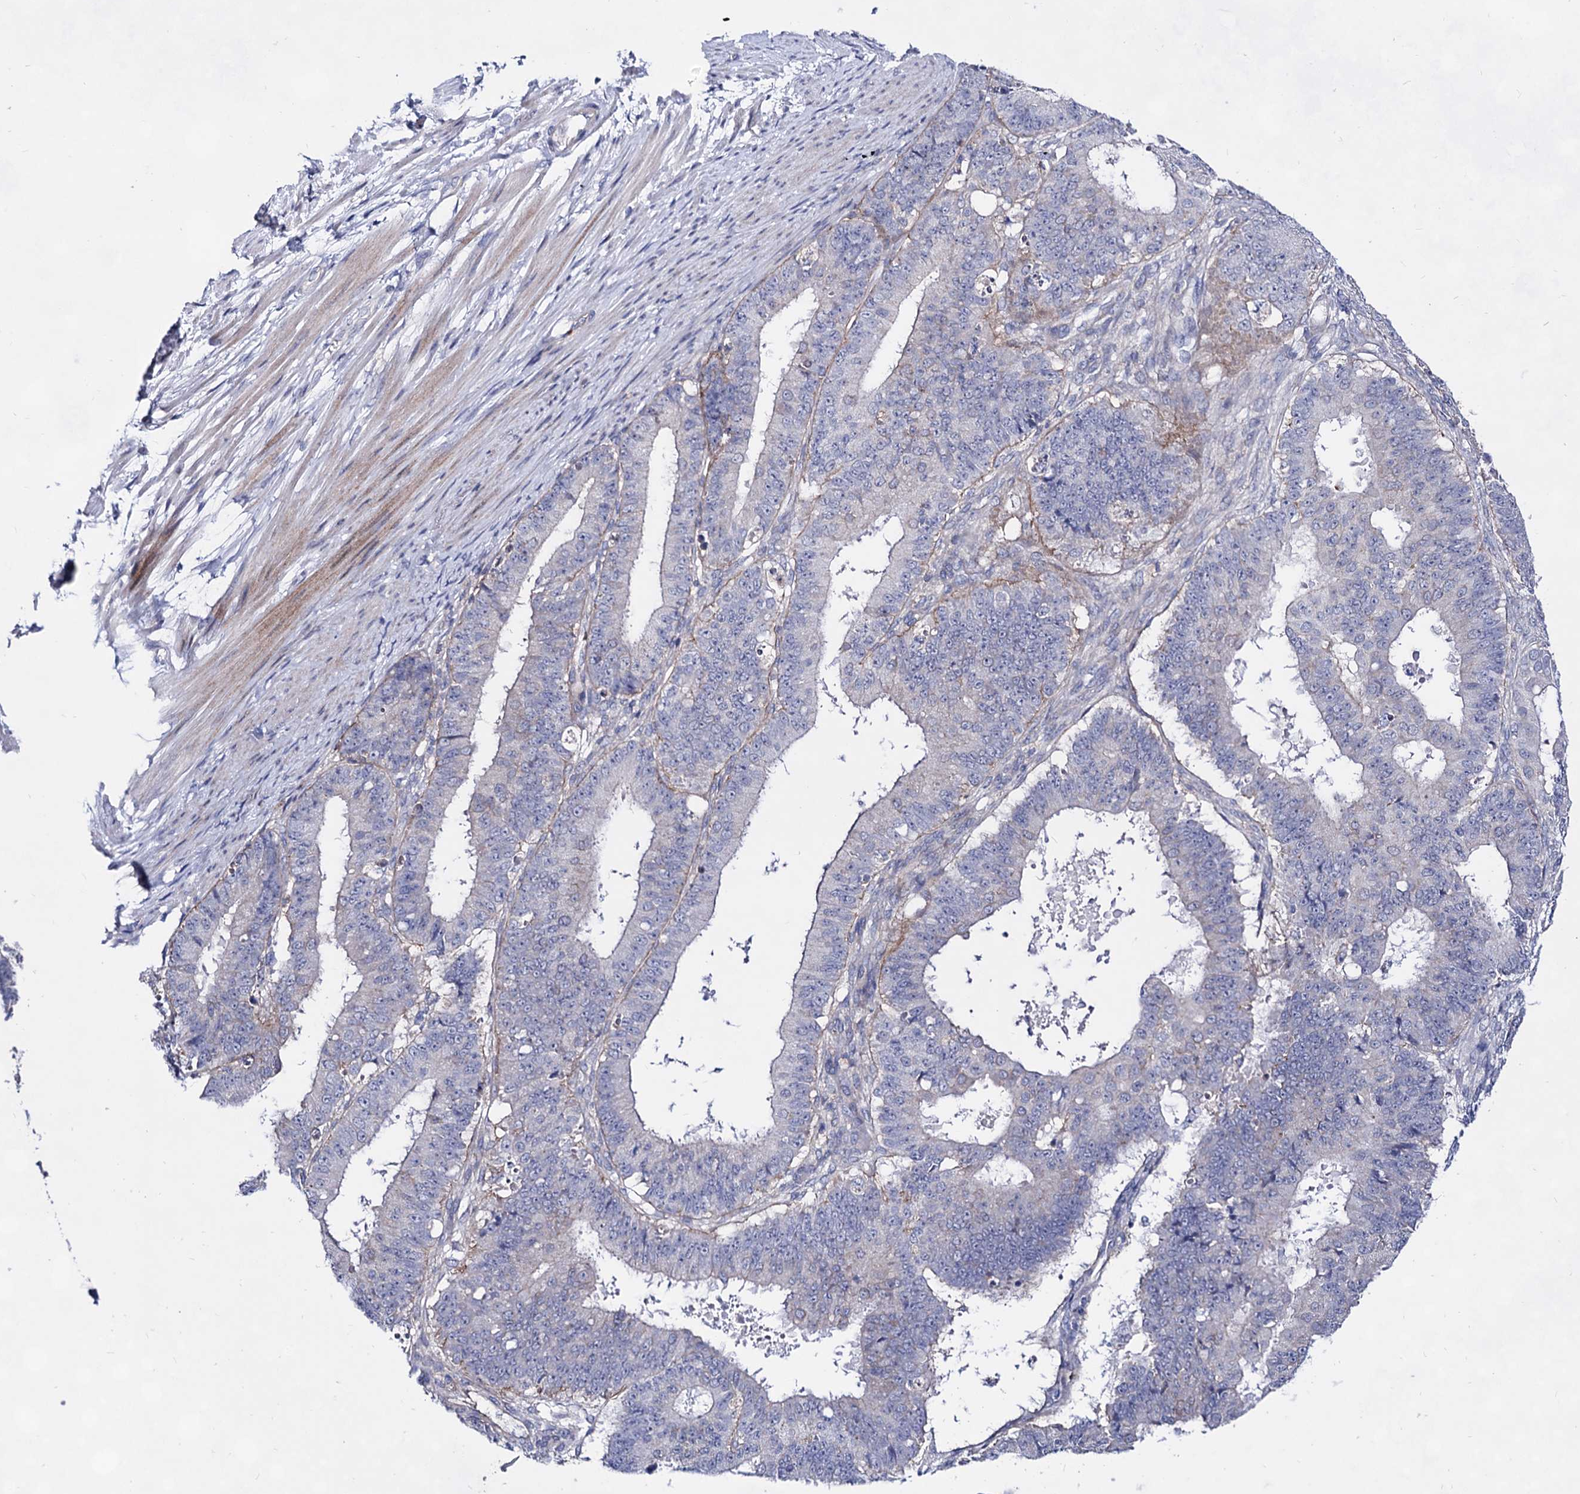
{"staining": {"intensity": "negative", "quantity": "none", "location": "none"}, "tissue": "ovarian cancer", "cell_type": "Tumor cells", "image_type": "cancer", "snomed": [{"axis": "morphology", "description": "Carcinoma, endometroid"}, {"axis": "topography", "description": "Appendix"}, {"axis": "topography", "description": "Ovary"}], "caption": "This is a micrograph of immunohistochemistry (IHC) staining of ovarian endometroid carcinoma, which shows no positivity in tumor cells.", "gene": "PLIN1", "patient": {"sex": "female", "age": 42}}